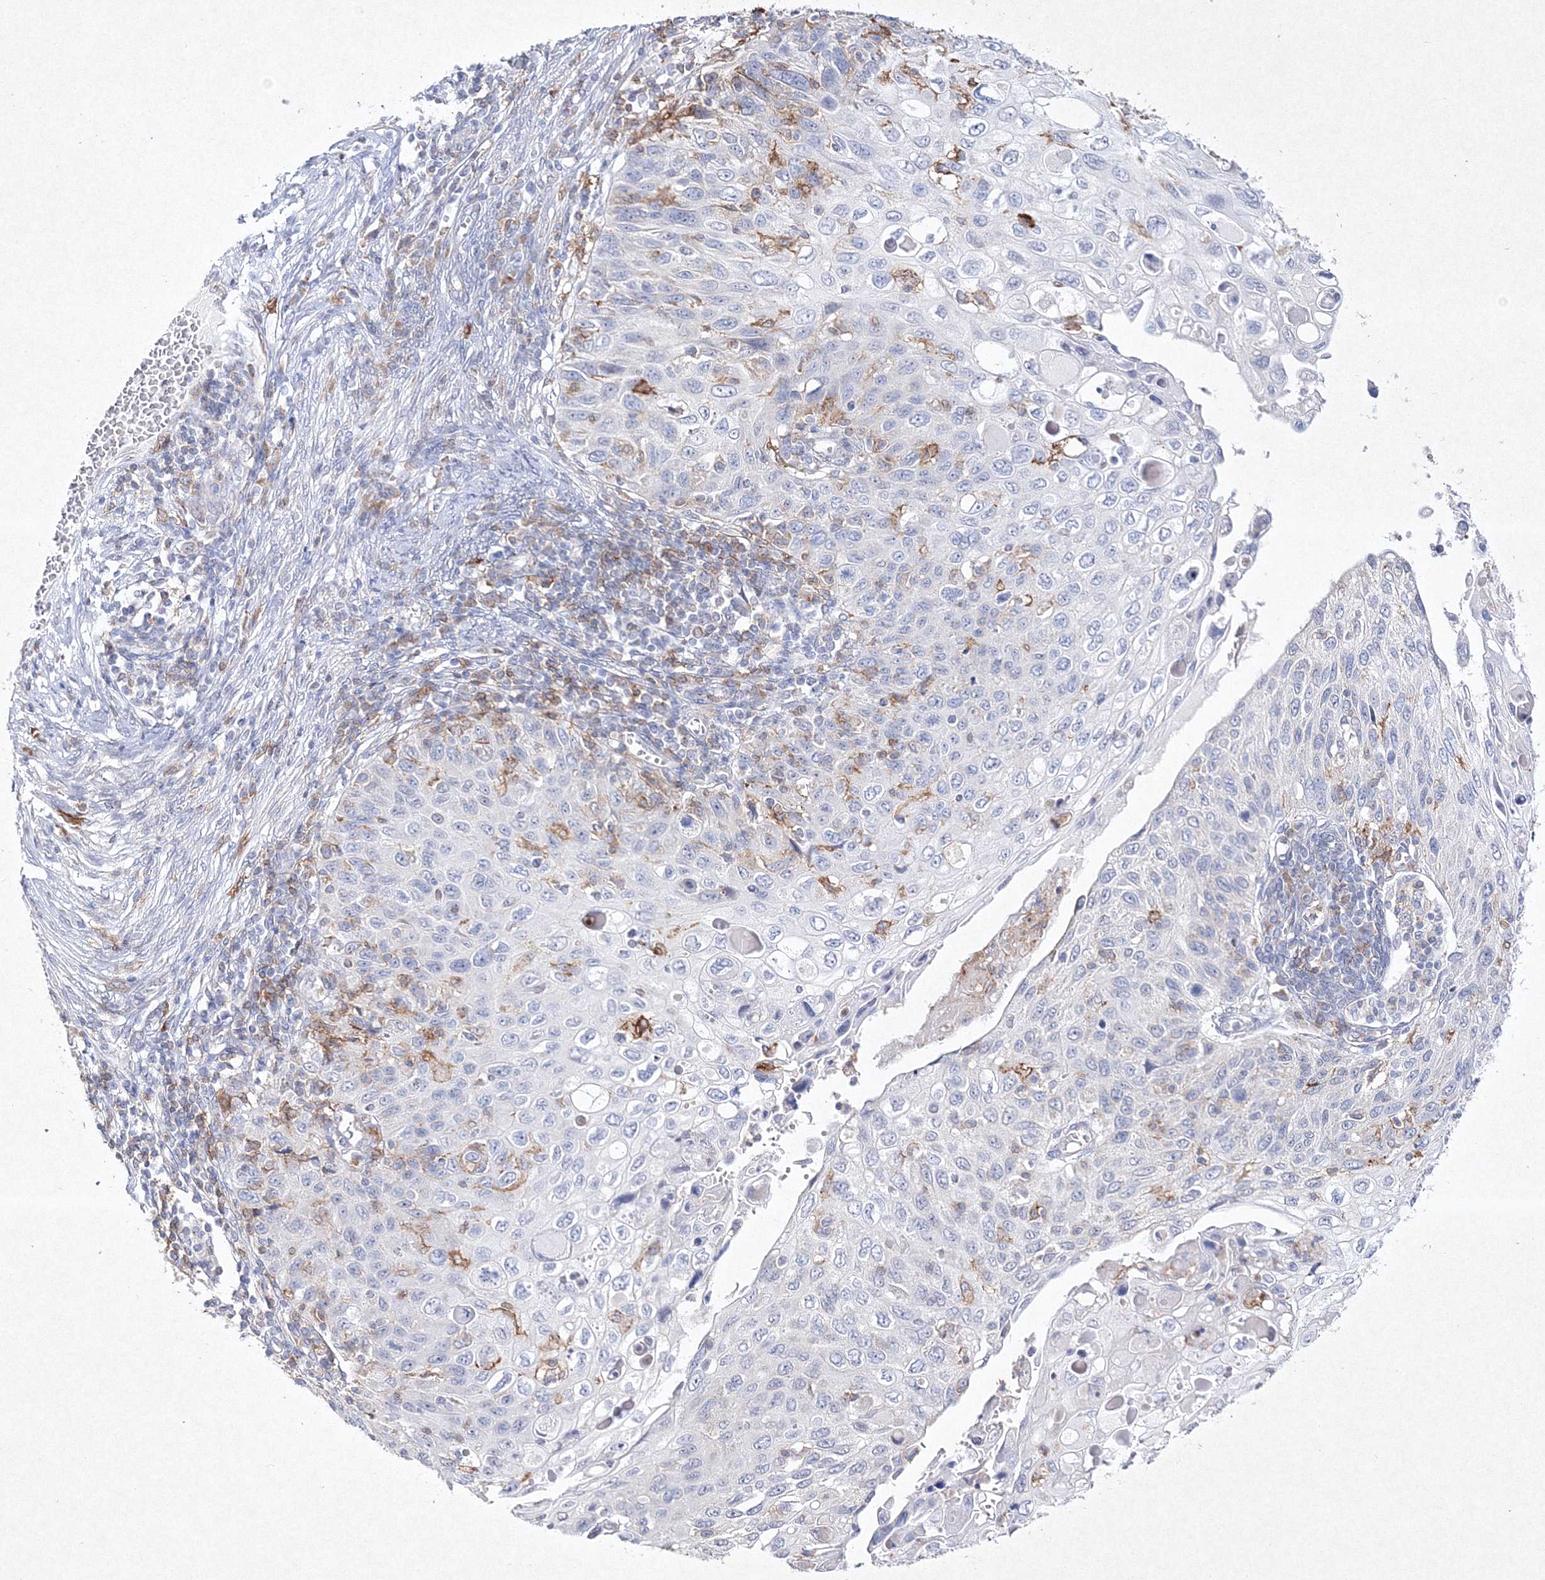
{"staining": {"intensity": "negative", "quantity": "none", "location": "none"}, "tissue": "cervical cancer", "cell_type": "Tumor cells", "image_type": "cancer", "snomed": [{"axis": "morphology", "description": "Squamous cell carcinoma, NOS"}, {"axis": "topography", "description": "Cervix"}], "caption": "Tumor cells are negative for protein expression in human cervical cancer.", "gene": "HCST", "patient": {"sex": "female", "age": 70}}